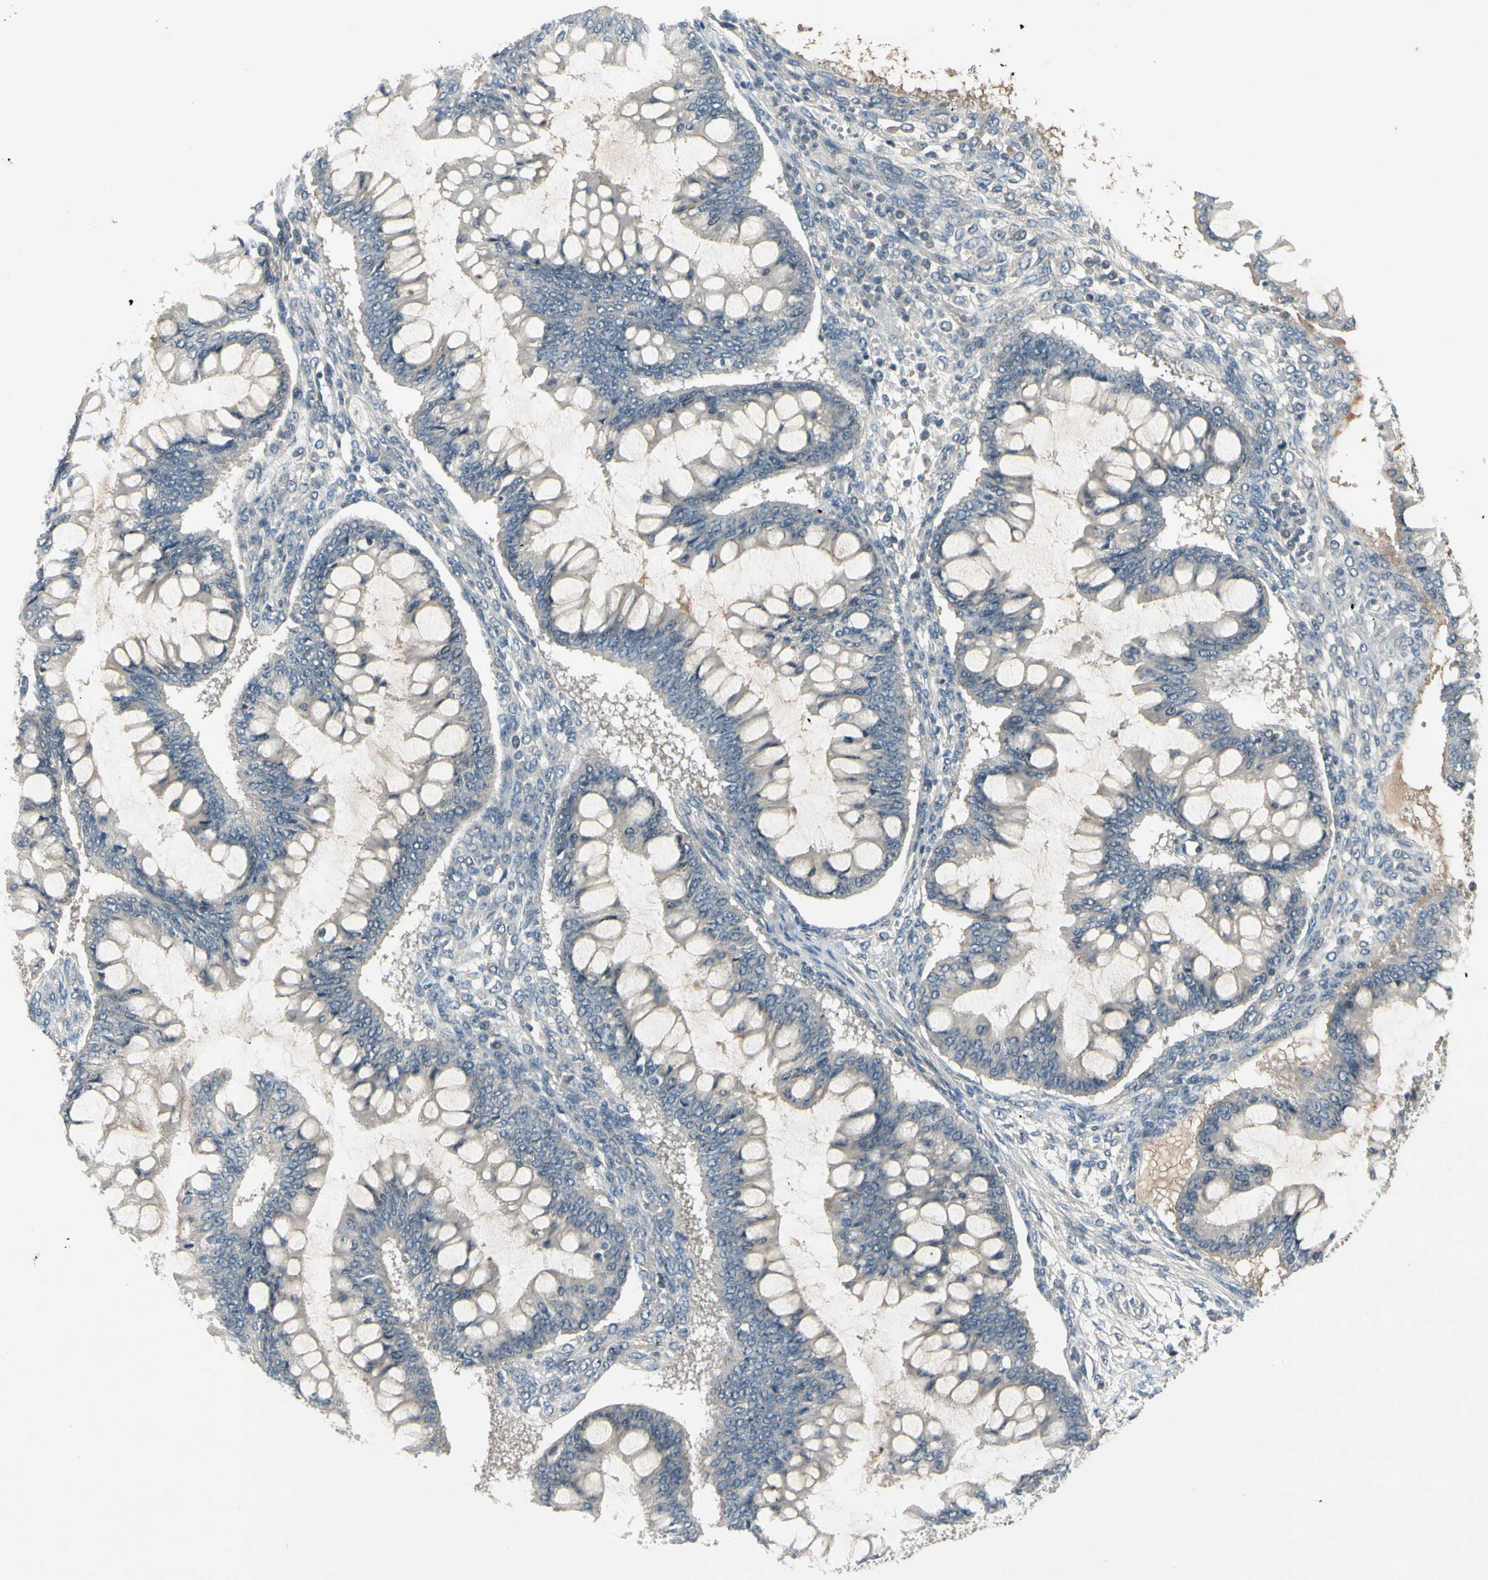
{"staining": {"intensity": "weak", "quantity": "<25%", "location": "cytoplasmic/membranous"}, "tissue": "ovarian cancer", "cell_type": "Tumor cells", "image_type": "cancer", "snomed": [{"axis": "morphology", "description": "Cystadenocarcinoma, mucinous, NOS"}, {"axis": "topography", "description": "Ovary"}], "caption": "Human mucinous cystadenocarcinoma (ovarian) stained for a protein using immunohistochemistry (IHC) reveals no expression in tumor cells.", "gene": "CCL4", "patient": {"sex": "female", "age": 73}}